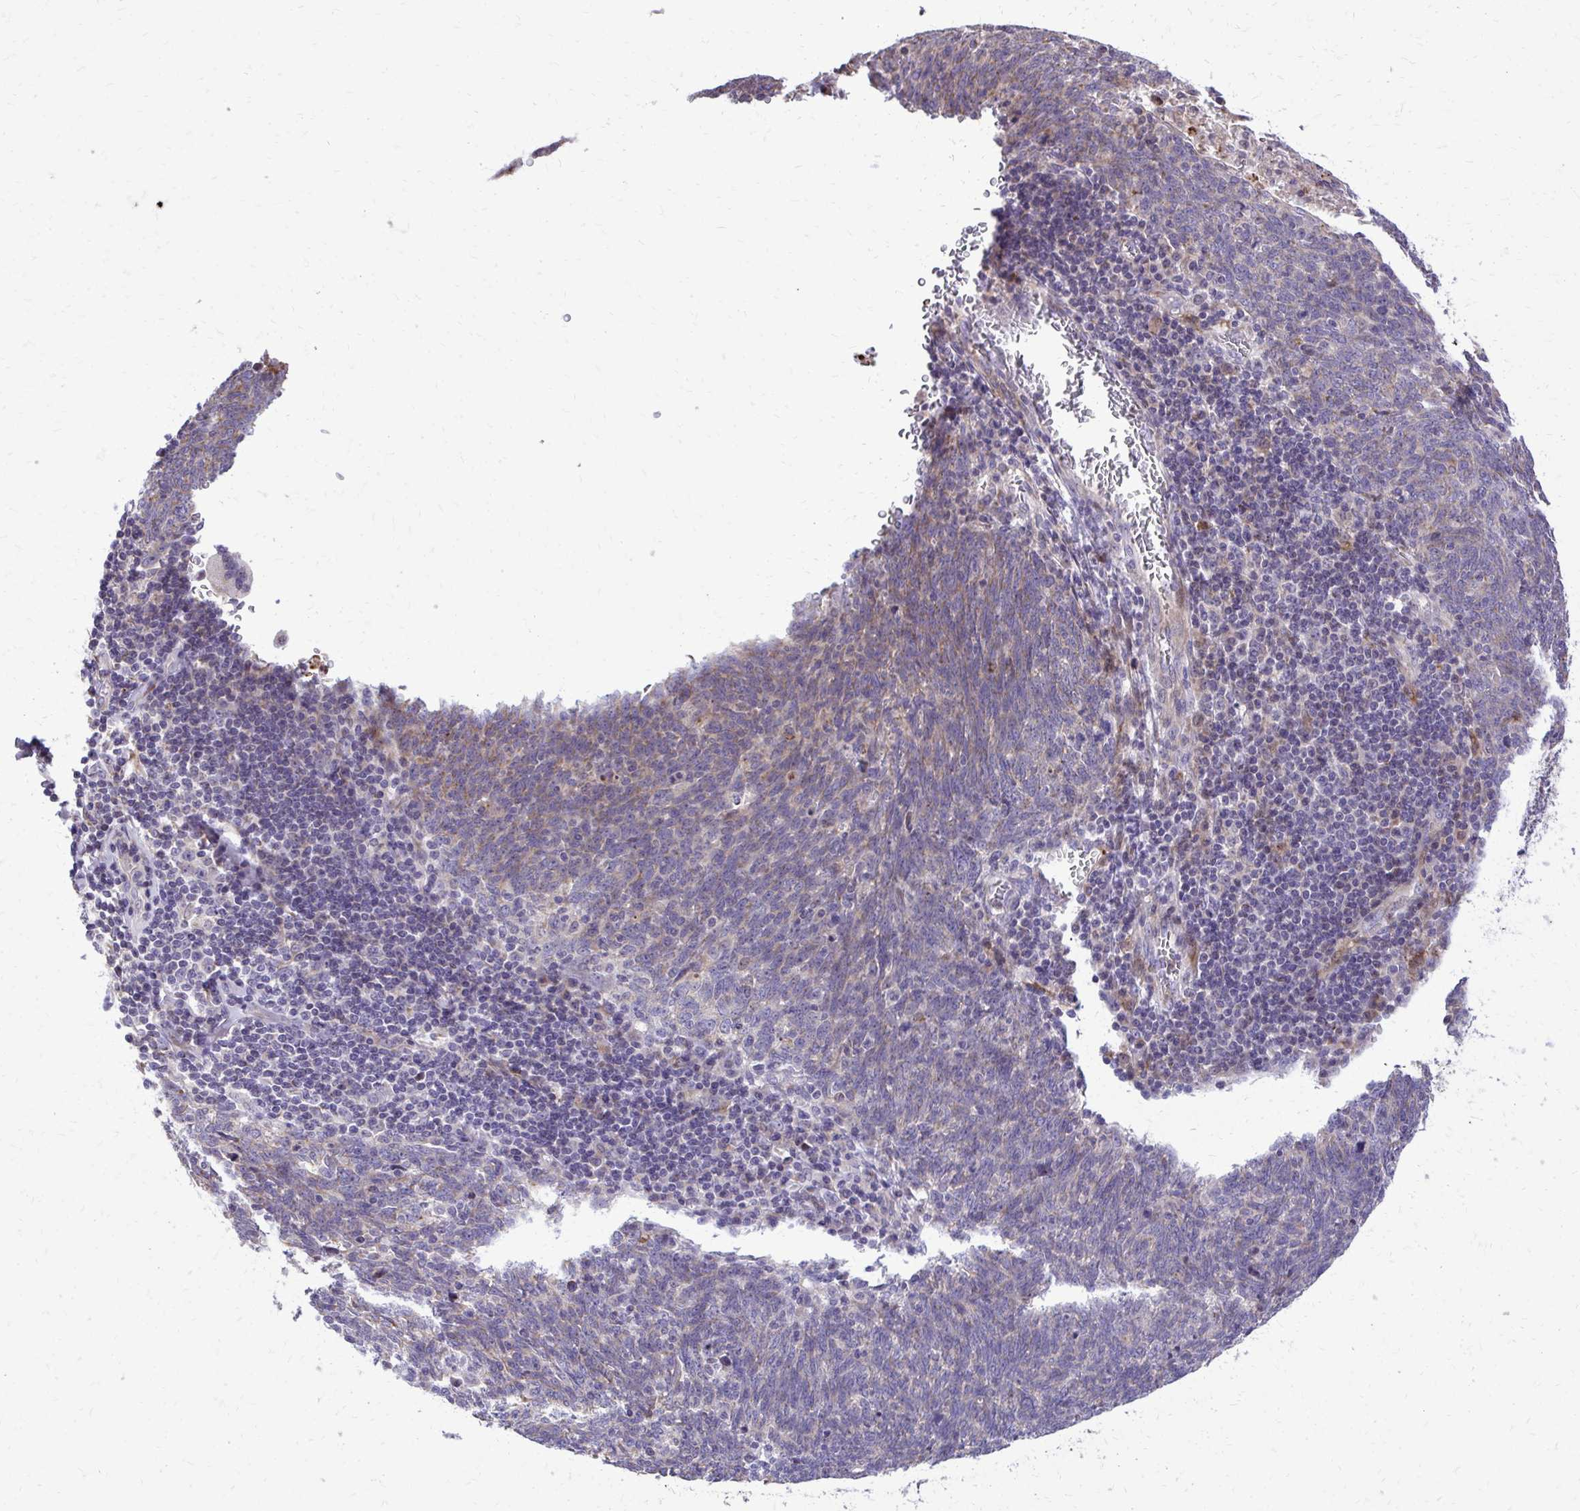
{"staining": {"intensity": "weak", "quantity": "<25%", "location": "cytoplasmic/membranous"}, "tissue": "lung cancer", "cell_type": "Tumor cells", "image_type": "cancer", "snomed": [{"axis": "morphology", "description": "Squamous cell carcinoma, NOS"}, {"axis": "topography", "description": "Lung"}], "caption": "The micrograph displays no staining of tumor cells in lung cancer (squamous cell carcinoma).", "gene": "ABCC3", "patient": {"sex": "female", "age": 72}}